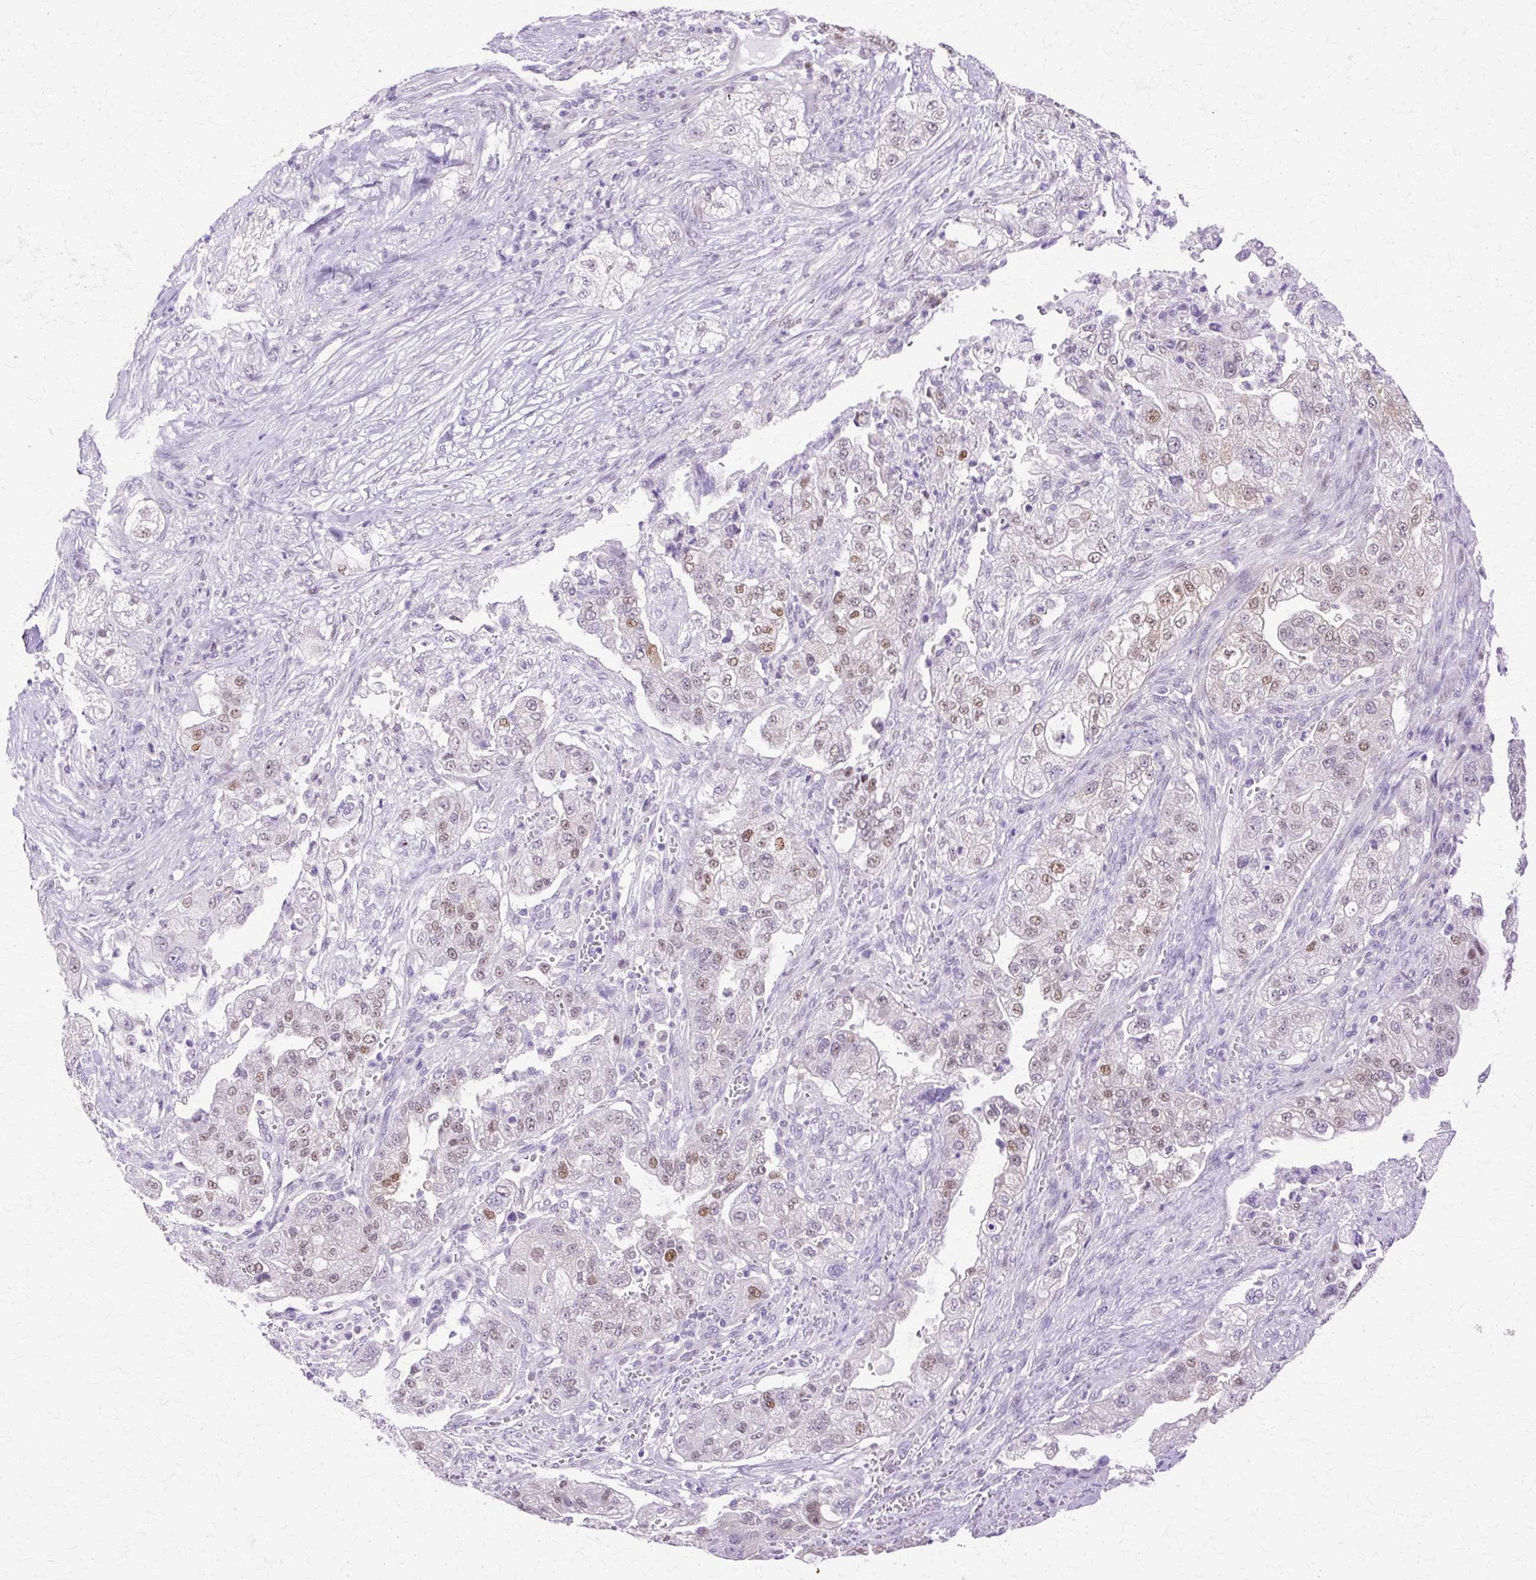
{"staining": {"intensity": "moderate", "quantity": "<25%", "location": "nuclear"}, "tissue": "pancreatic cancer", "cell_type": "Tumor cells", "image_type": "cancer", "snomed": [{"axis": "morphology", "description": "Adenocarcinoma, NOS"}, {"axis": "topography", "description": "Pancreas"}], "caption": "Human pancreatic cancer stained for a protein (brown) reveals moderate nuclear positive staining in approximately <25% of tumor cells.", "gene": "HSPA8", "patient": {"sex": "female", "age": 78}}